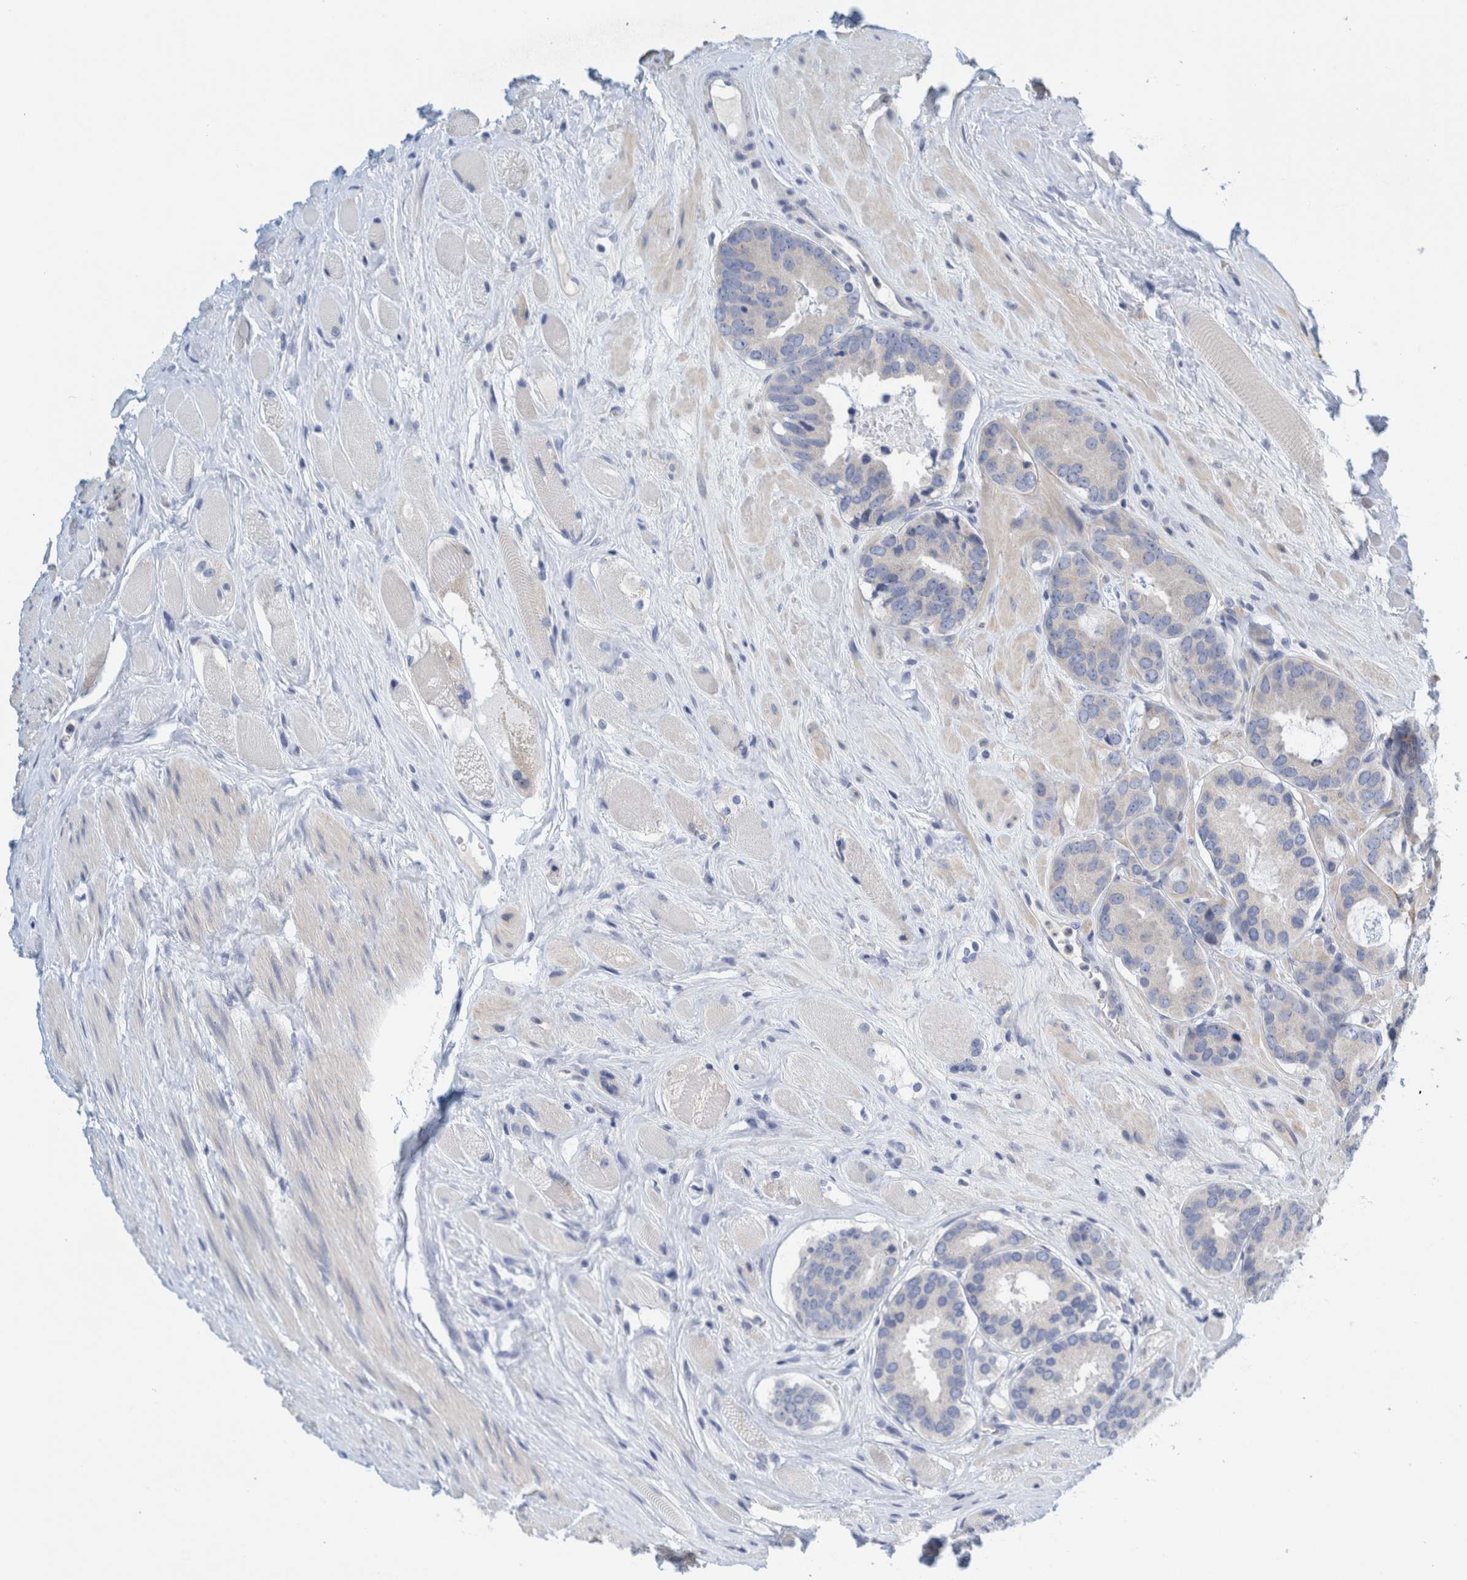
{"staining": {"intensity": "negative", "quantity": "none", "location": "none"}, "tissue": "prostate cancer", "cell_type": "Tumor cells", "image_type": "cancer", "snomed": [{"axis": "morphology", "description": "Adenocarcinoma, Low grade"}, {"axis": "topography", "description": "Prostate"}], "caption": "Tumor cells are negative for brown protein staining in low-grade adenocarcinoma (prostate). Brightfield microscopy of IHC stained with DAB (brown) and hematoxylin (blue), captured at high magnification.", "gene": "ZNF324B", "patient": {"sex": "male", "age": 69}}